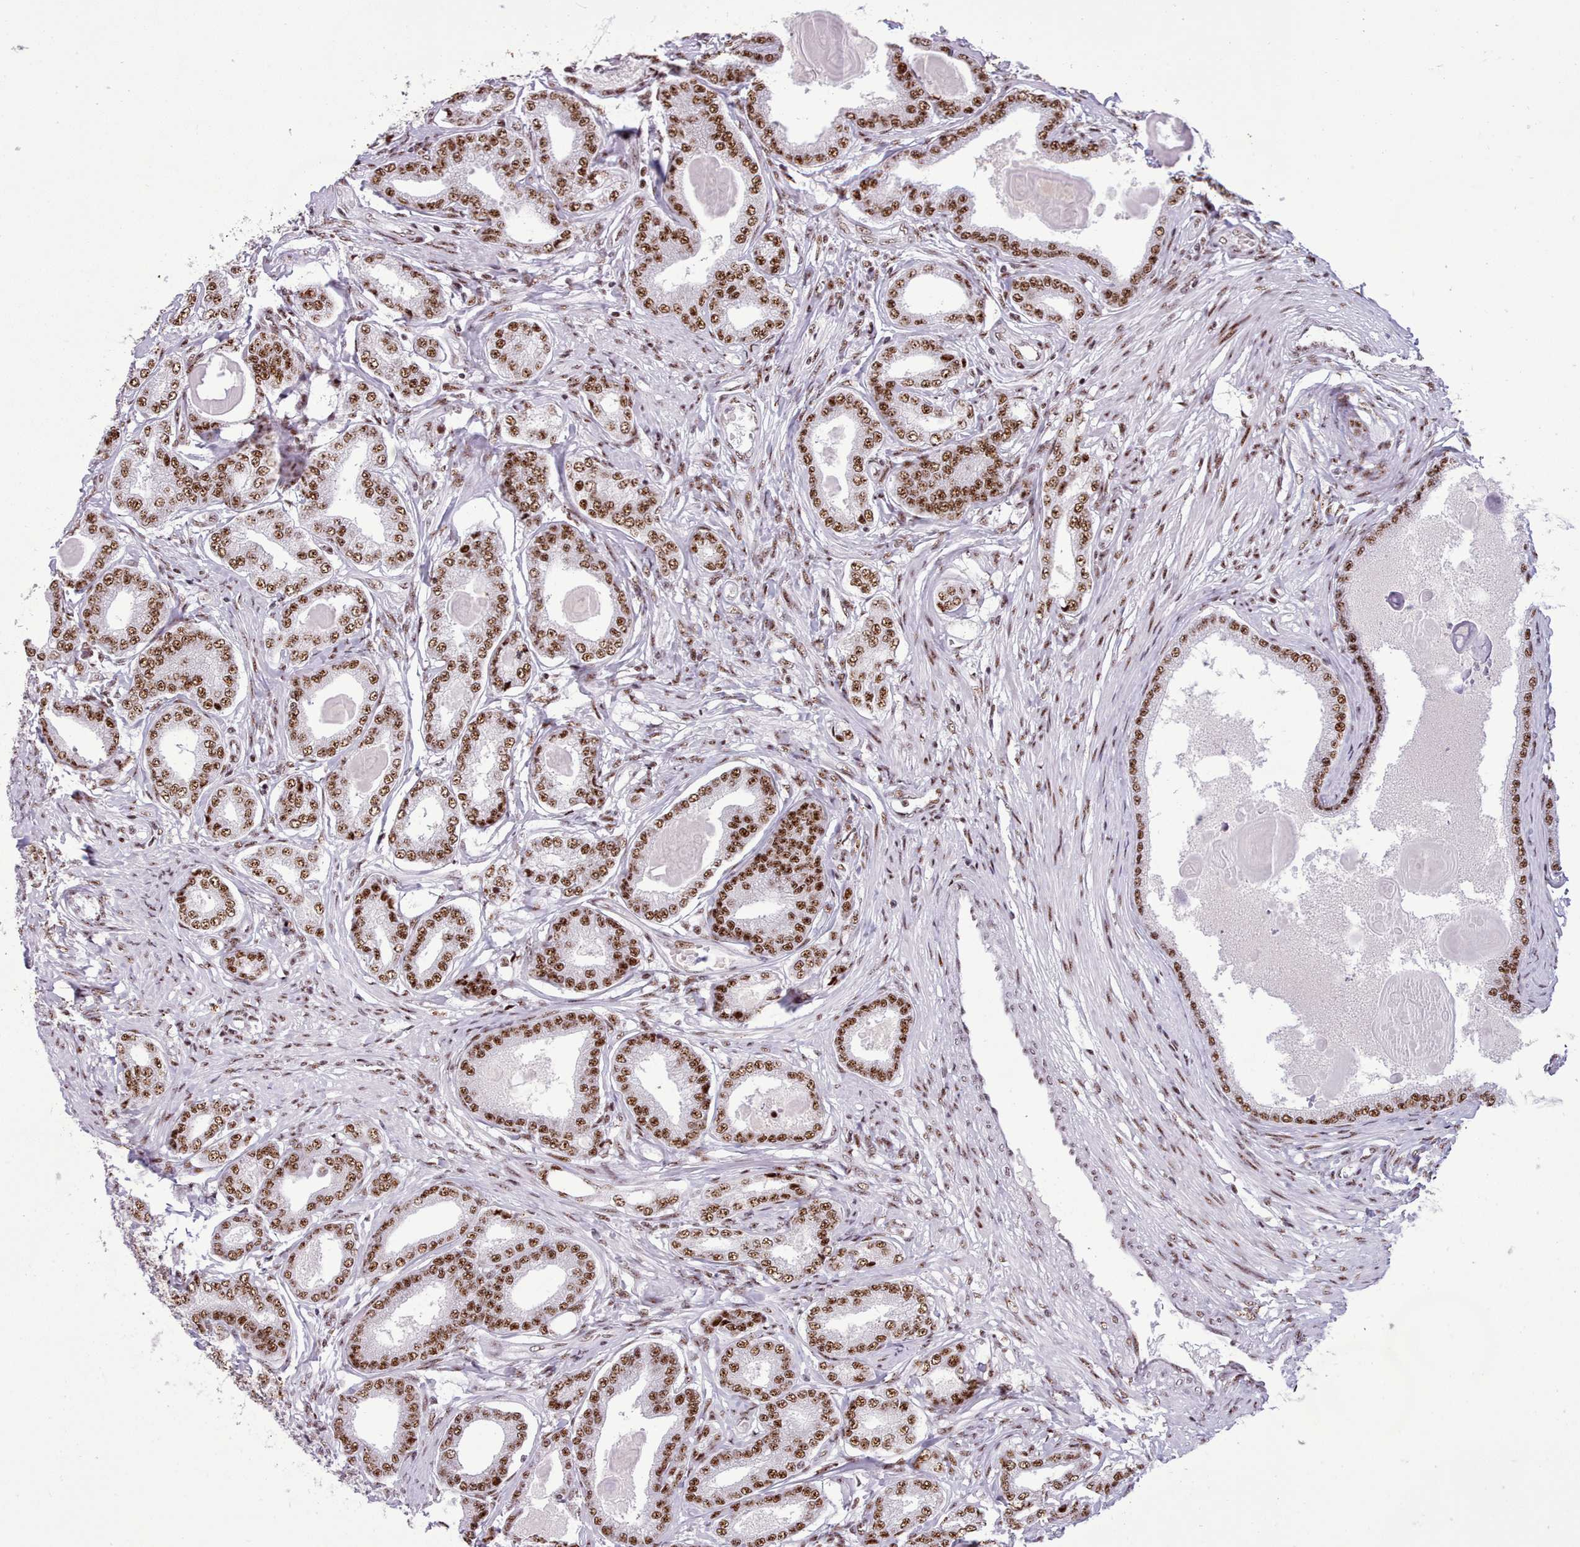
{"staining": {"intensity": "strong", "quantity": ">75%", "location": "nuclear"}, "tissue": "prostate cancer", "cell_type": "Tumor cells", "image_type": "cancer", "snomed": [{"axis": "morphology", "description": "Adenocarcinoma, High grade"}, {"axis": "topography", "description": "Prostate"}], "caption": "Protein analysis of prostate cancer tissue shows strong nuclear staining in approximately >75% of tumor cells.", "gene": "TMEM35B", "patient": {"sex": "male", "age": 69}}